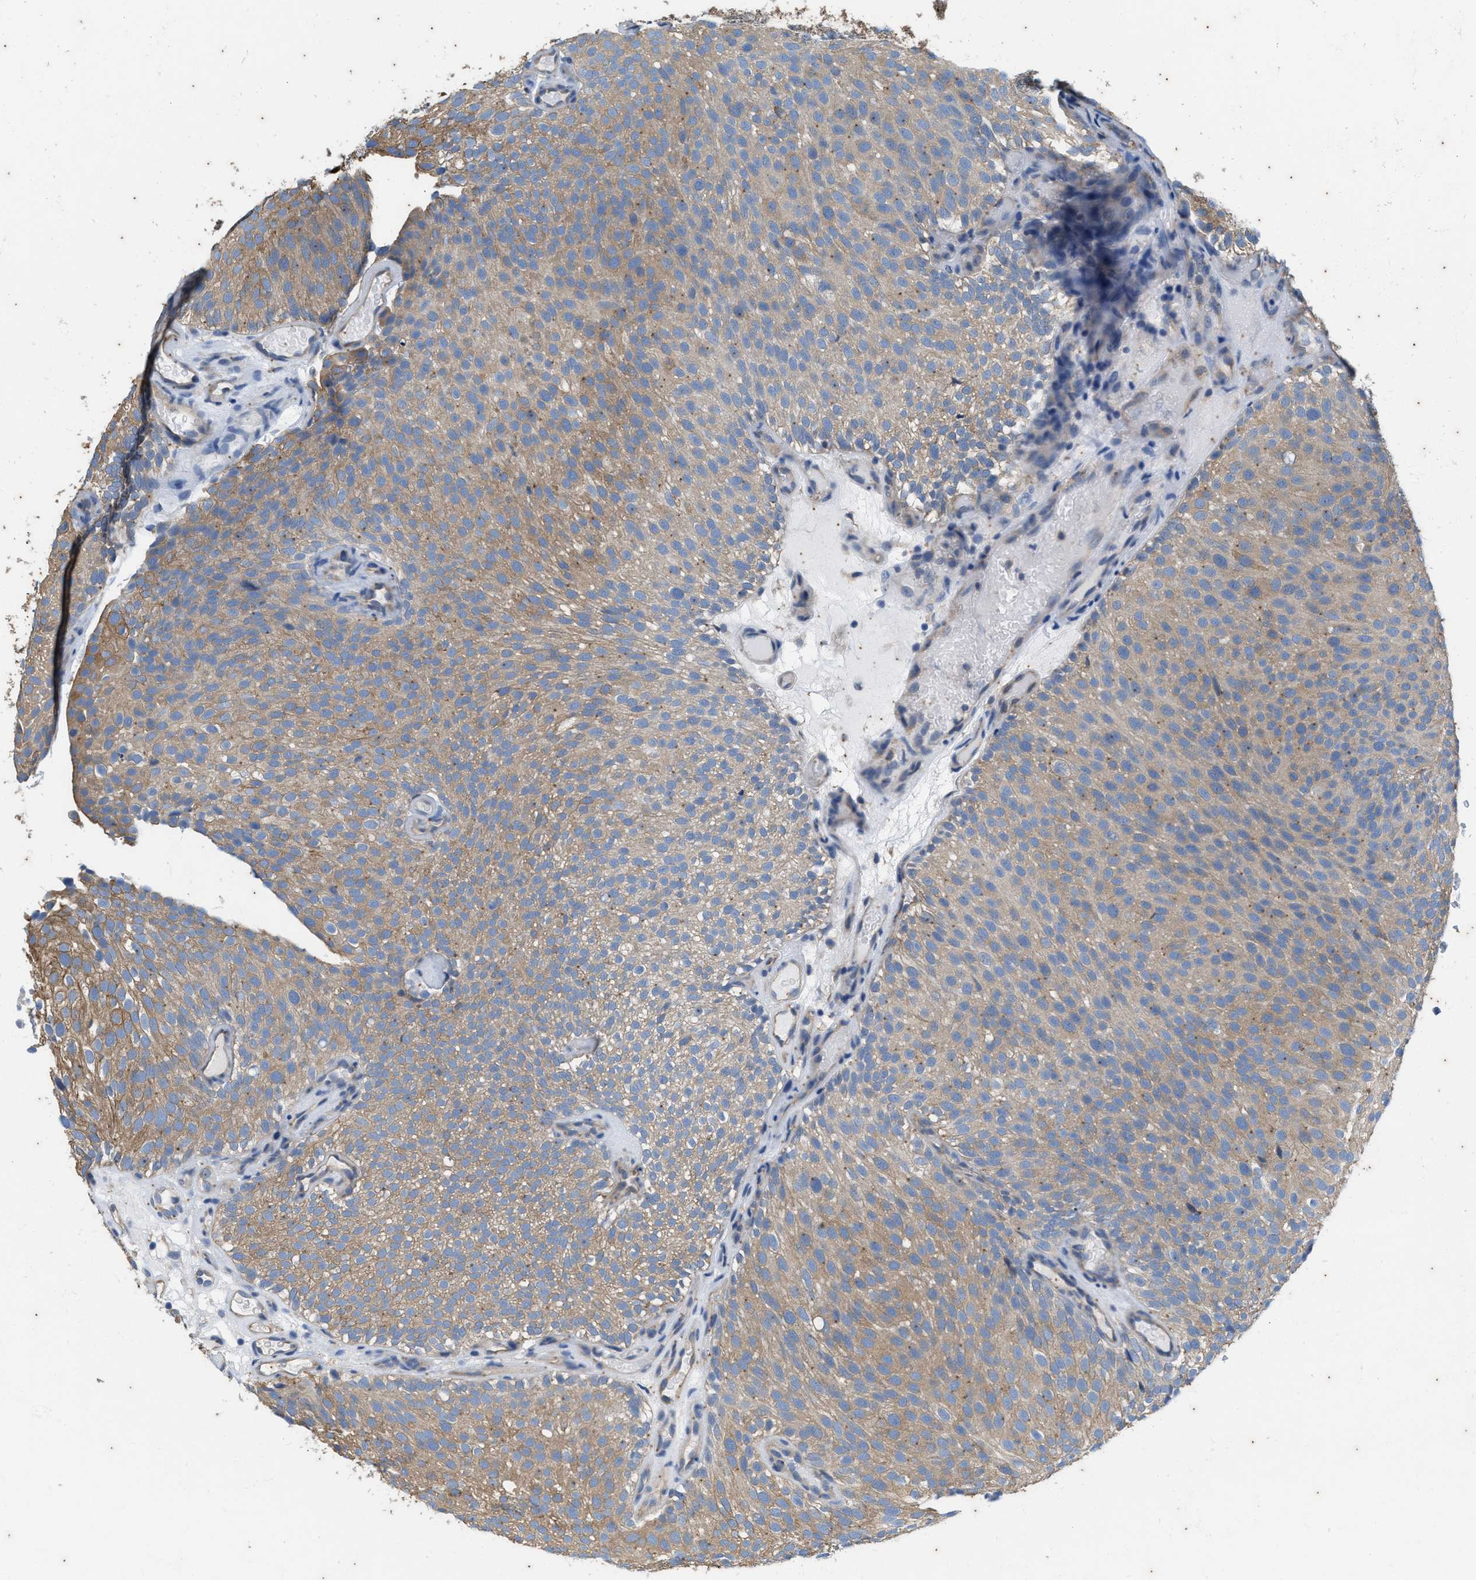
{"staining": {"intensity": "moderate", "quantity": ">75%", "location": "cytoplasmic/membranous"}, "tissue": "urothelial cancer", "cell_type": "Tumor cells", "image_type": "cancer", "snomed": [{"axis": "morphology", "description": "Urothelial carcinoma, Low grade"}, {"axis": "topography", "description": "Urinary bladder"}], "caption": "A micrograph of human low-grade urothelial carcinoma stained for a protein reveals moderate cytoplasmic/membranous brown staining in tumor cells. (Stains: DAB in brown, nuclei in blue, Microscopy: brightfield microscopy at high magnification).", "gene": "COX19", "patient": {"sex": "male", "age": 78}}